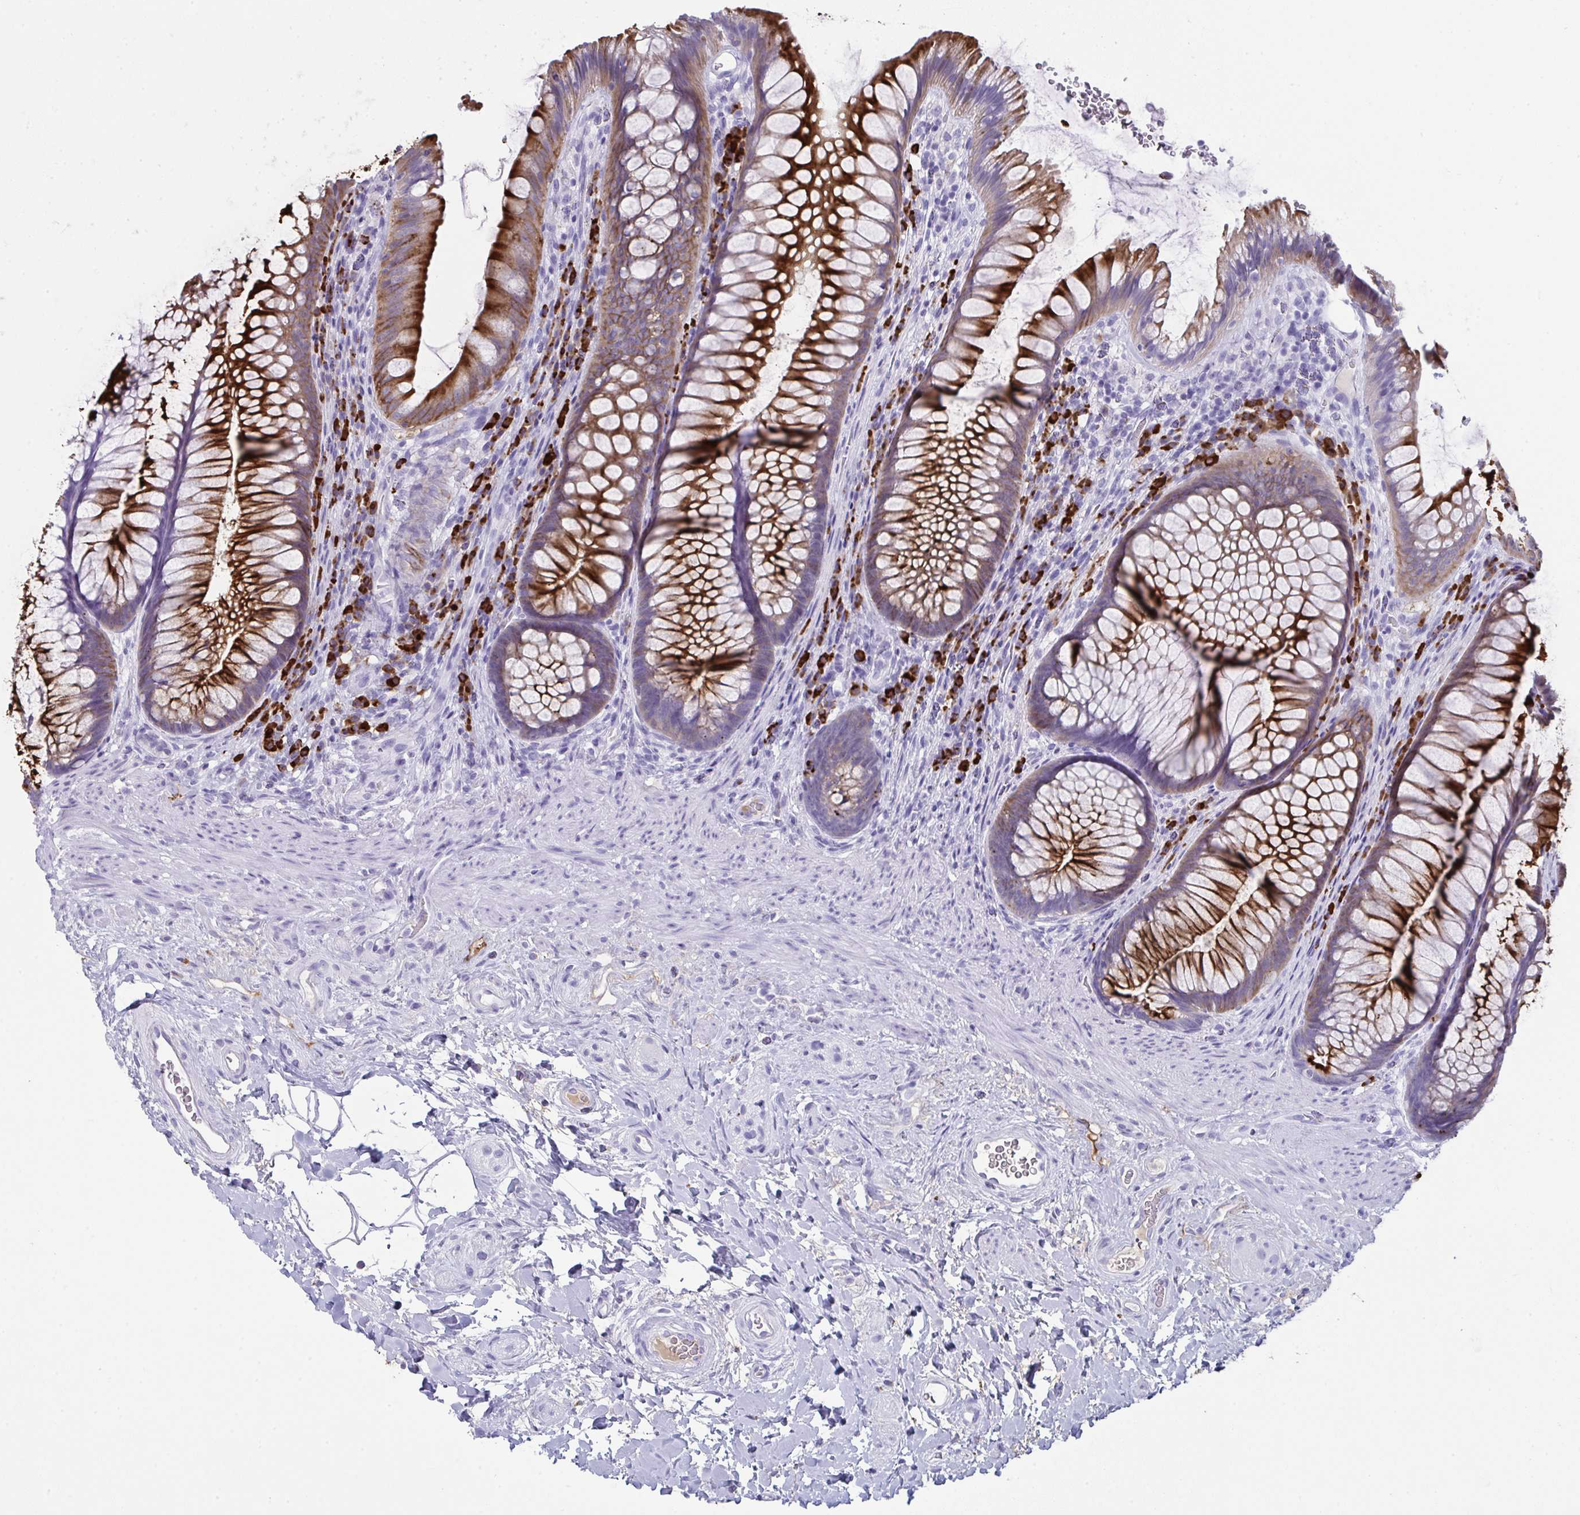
{"staining": {"intensity": "strong", "quantity": ">75%", "location": "cytoplasmic/membranous"}, "tissue": "rectum", "cell_type": "Glandular cells", "image_type": "normal", "snomed": [{"axis": "morphology", "description": "Normal tissue, NOS"}, {"axis": "topography", "description": "Rectum"}], "caption": "Approximately >75% of glandular cells in normal human rectum demonstrate strong cytoplasmic/membranous protein positivity as visualized by brown immunohistochemical staining.", "gene": "JCHAIN", "patient": {"sex": "male", "age": 53}}